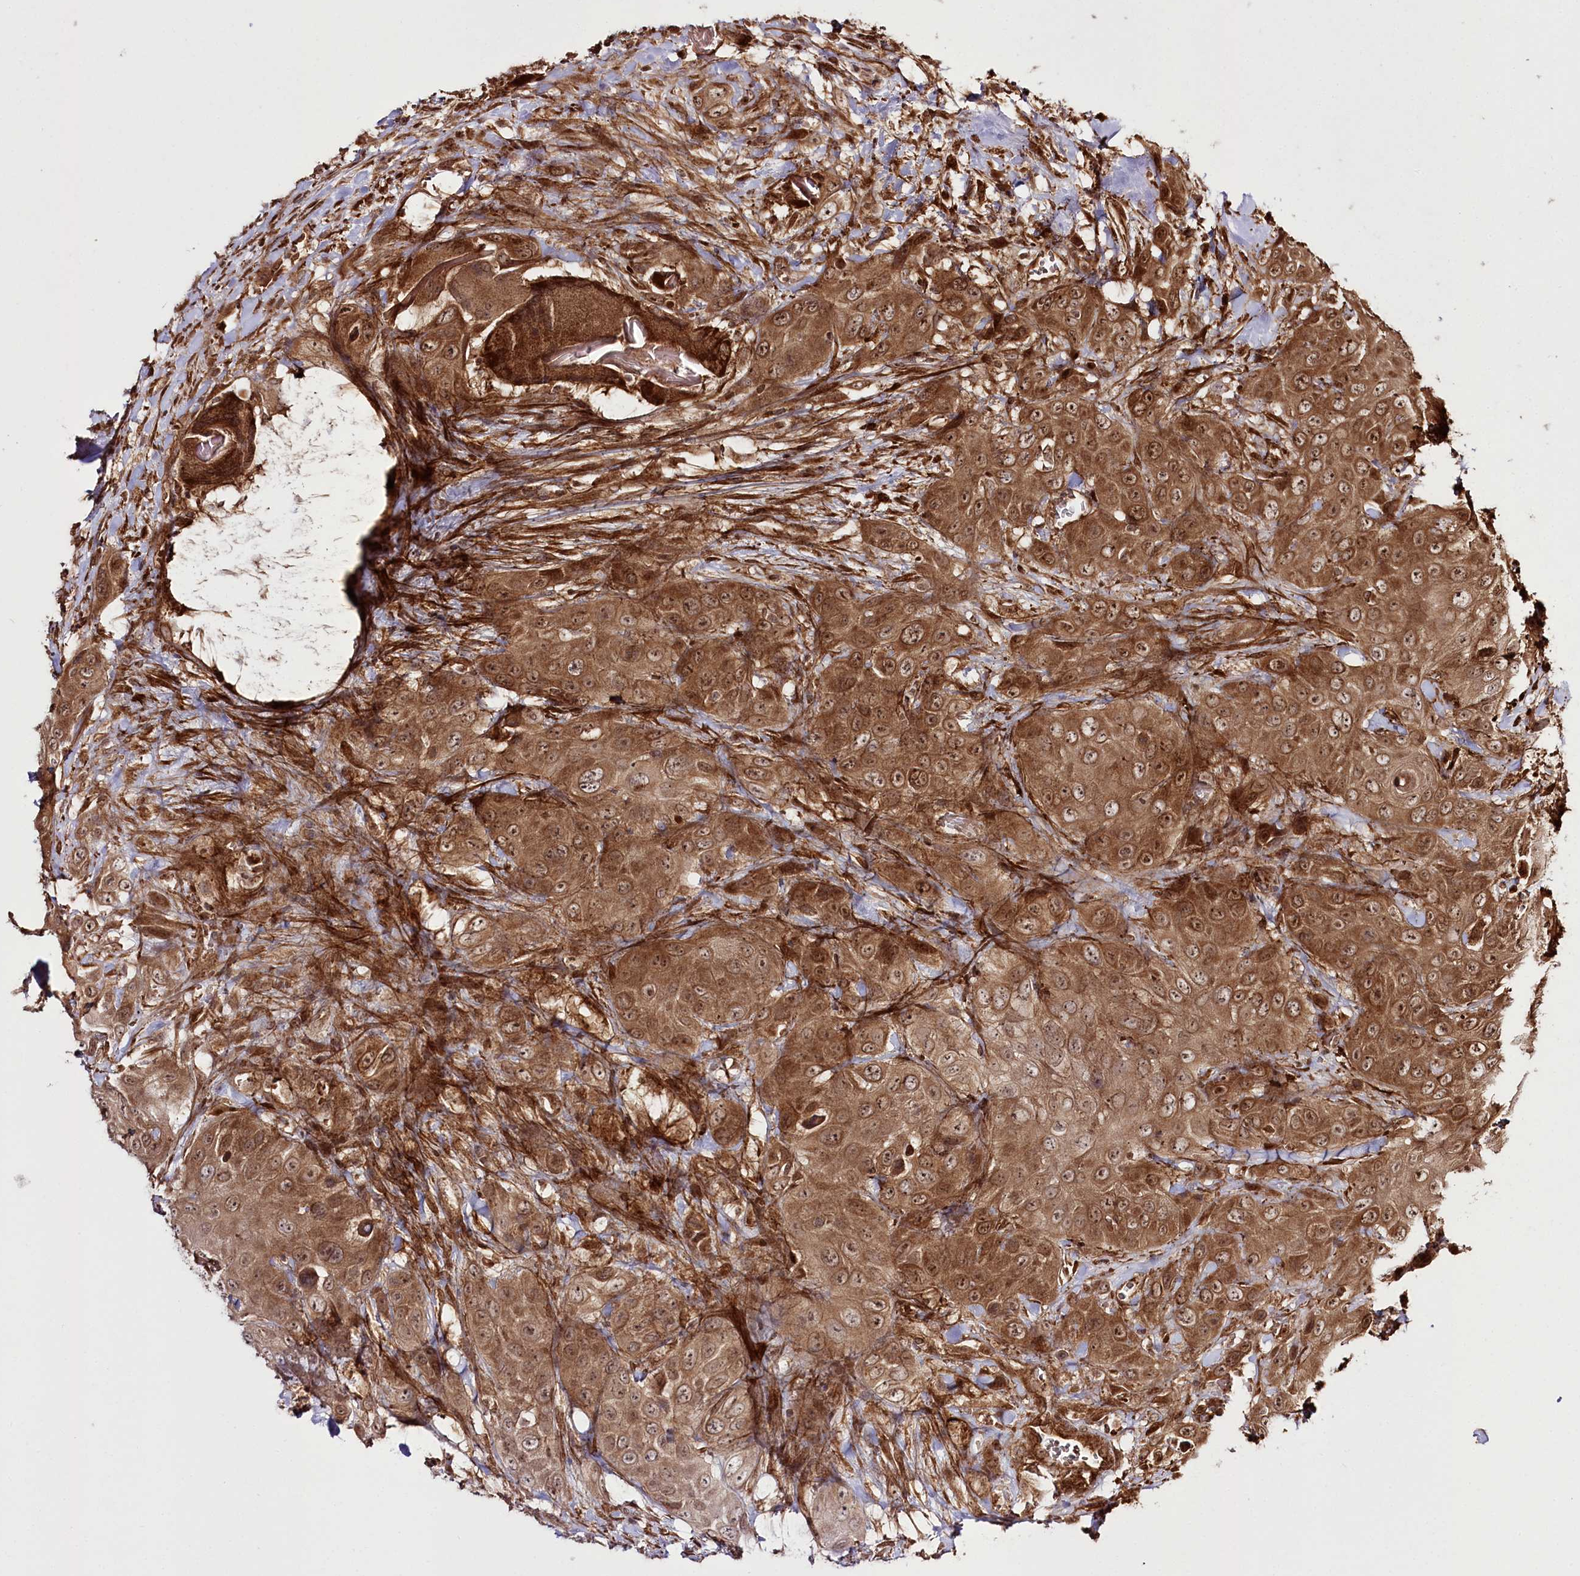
{"staining": {"intensity": "moderate", "quantity": ">75%", "location": "cytoplasmic/membranous,nuclear"}, "tissue": "head and neck cancer", "cell_type": "Tumor cells", "image_type": "cancer", "snomed": [{"axis": "morphology", "description": "Squamous cell carcinoma, NOS"}, {"axis": "topography", "description": "Head-Neck"}], "caption": "A brown stain labels moderate cytoplasmic/membranous and nuclear staining of a protein in human head and neck cancer (squamous cell carcinoma) tumor cells.", "gene": "REXO2", "patient": {"sex": "male", "age": 81}}